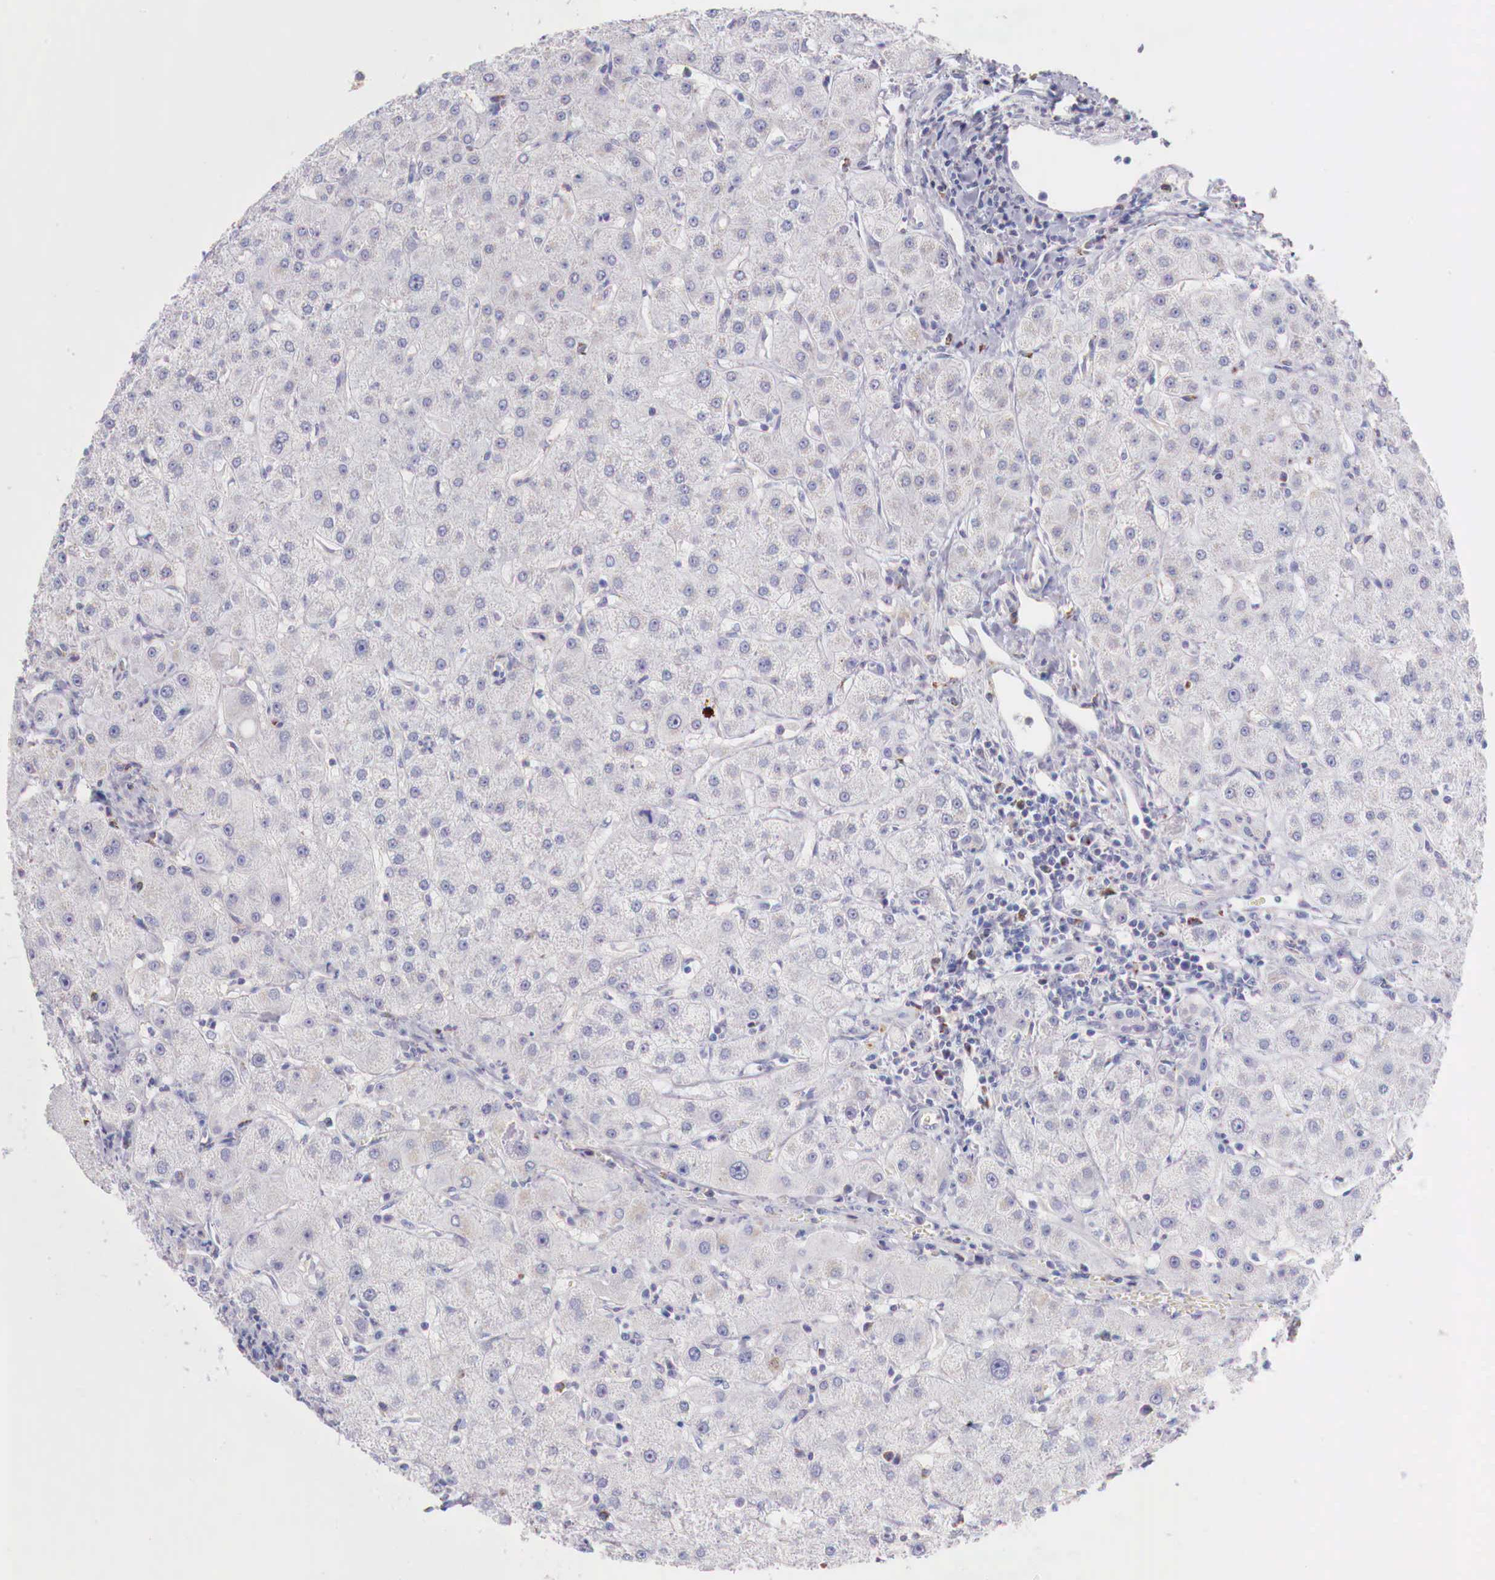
{"staining": {"intensity": "negative", "quantity": "none", "location": "none"}, "tissue": "liver", "cell_type": "Cholangiocytes", "image_type": "normal", "snomed": [{"axis": "morphology", "description": "Normal tissue, NOS"}, {"axis": "topography", "description": "Liver"}], "caption": "The micrograph shows no significant expression in cholangiocytes of liver.", "gene": "IDH3G", "patient": {"sex": "female", "age": 79}}